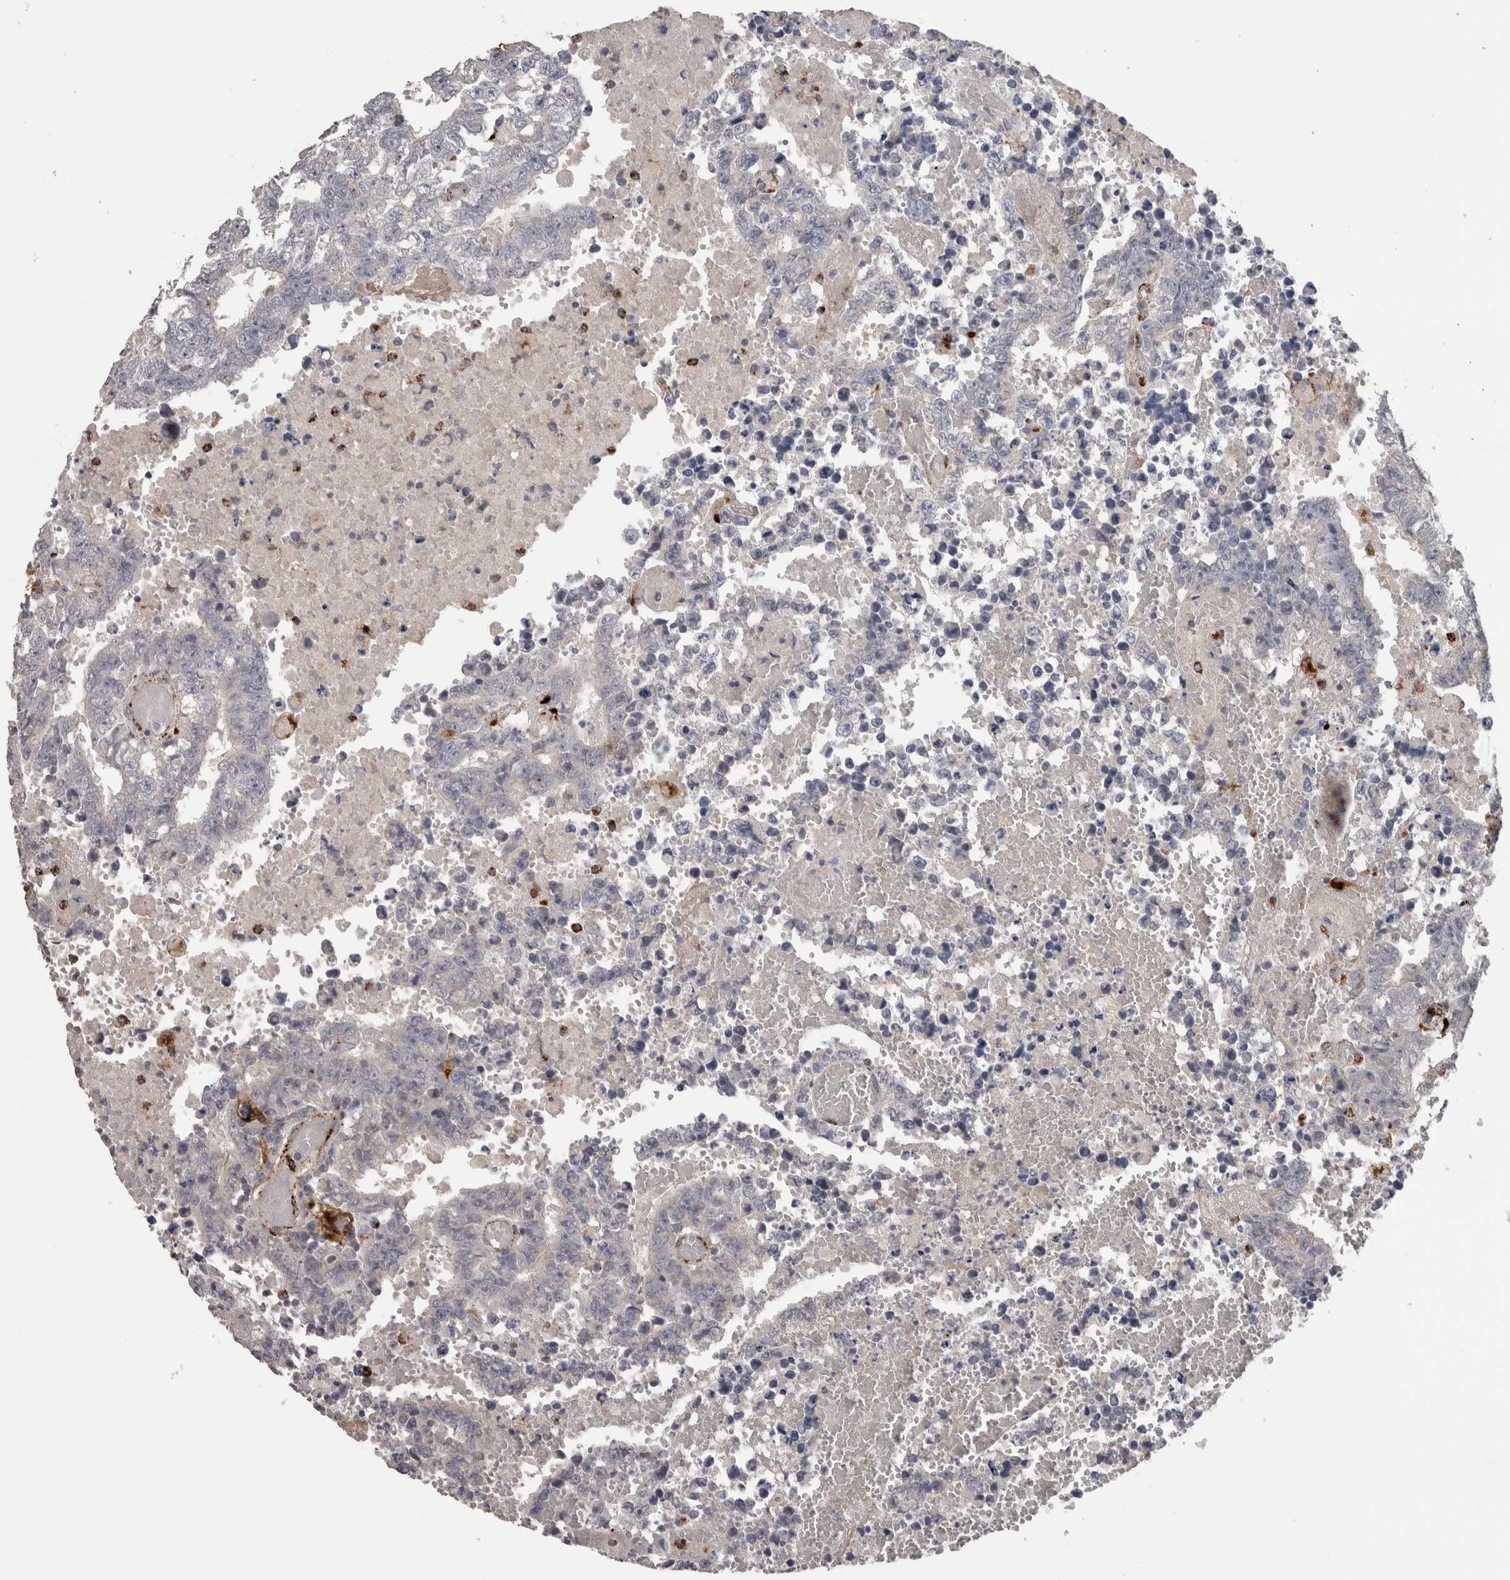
{"staining": {"intensity": "negative", "quantity": "none", "location": "none"}, "tissue": "testis cancer", "cell_type": "Tumor cells", "image_type": "cancer", "snomed": [{"axis": "morphology", "description": "Carcinoma, Embryonal, NOS"}, {"axis": "topography", "description": "Testis"}], "caption": "IHC of testis cancer shows no positivity in tumor cells.", "gene": "CTSZ", "patient": {"sex": "male", "age": 25}}